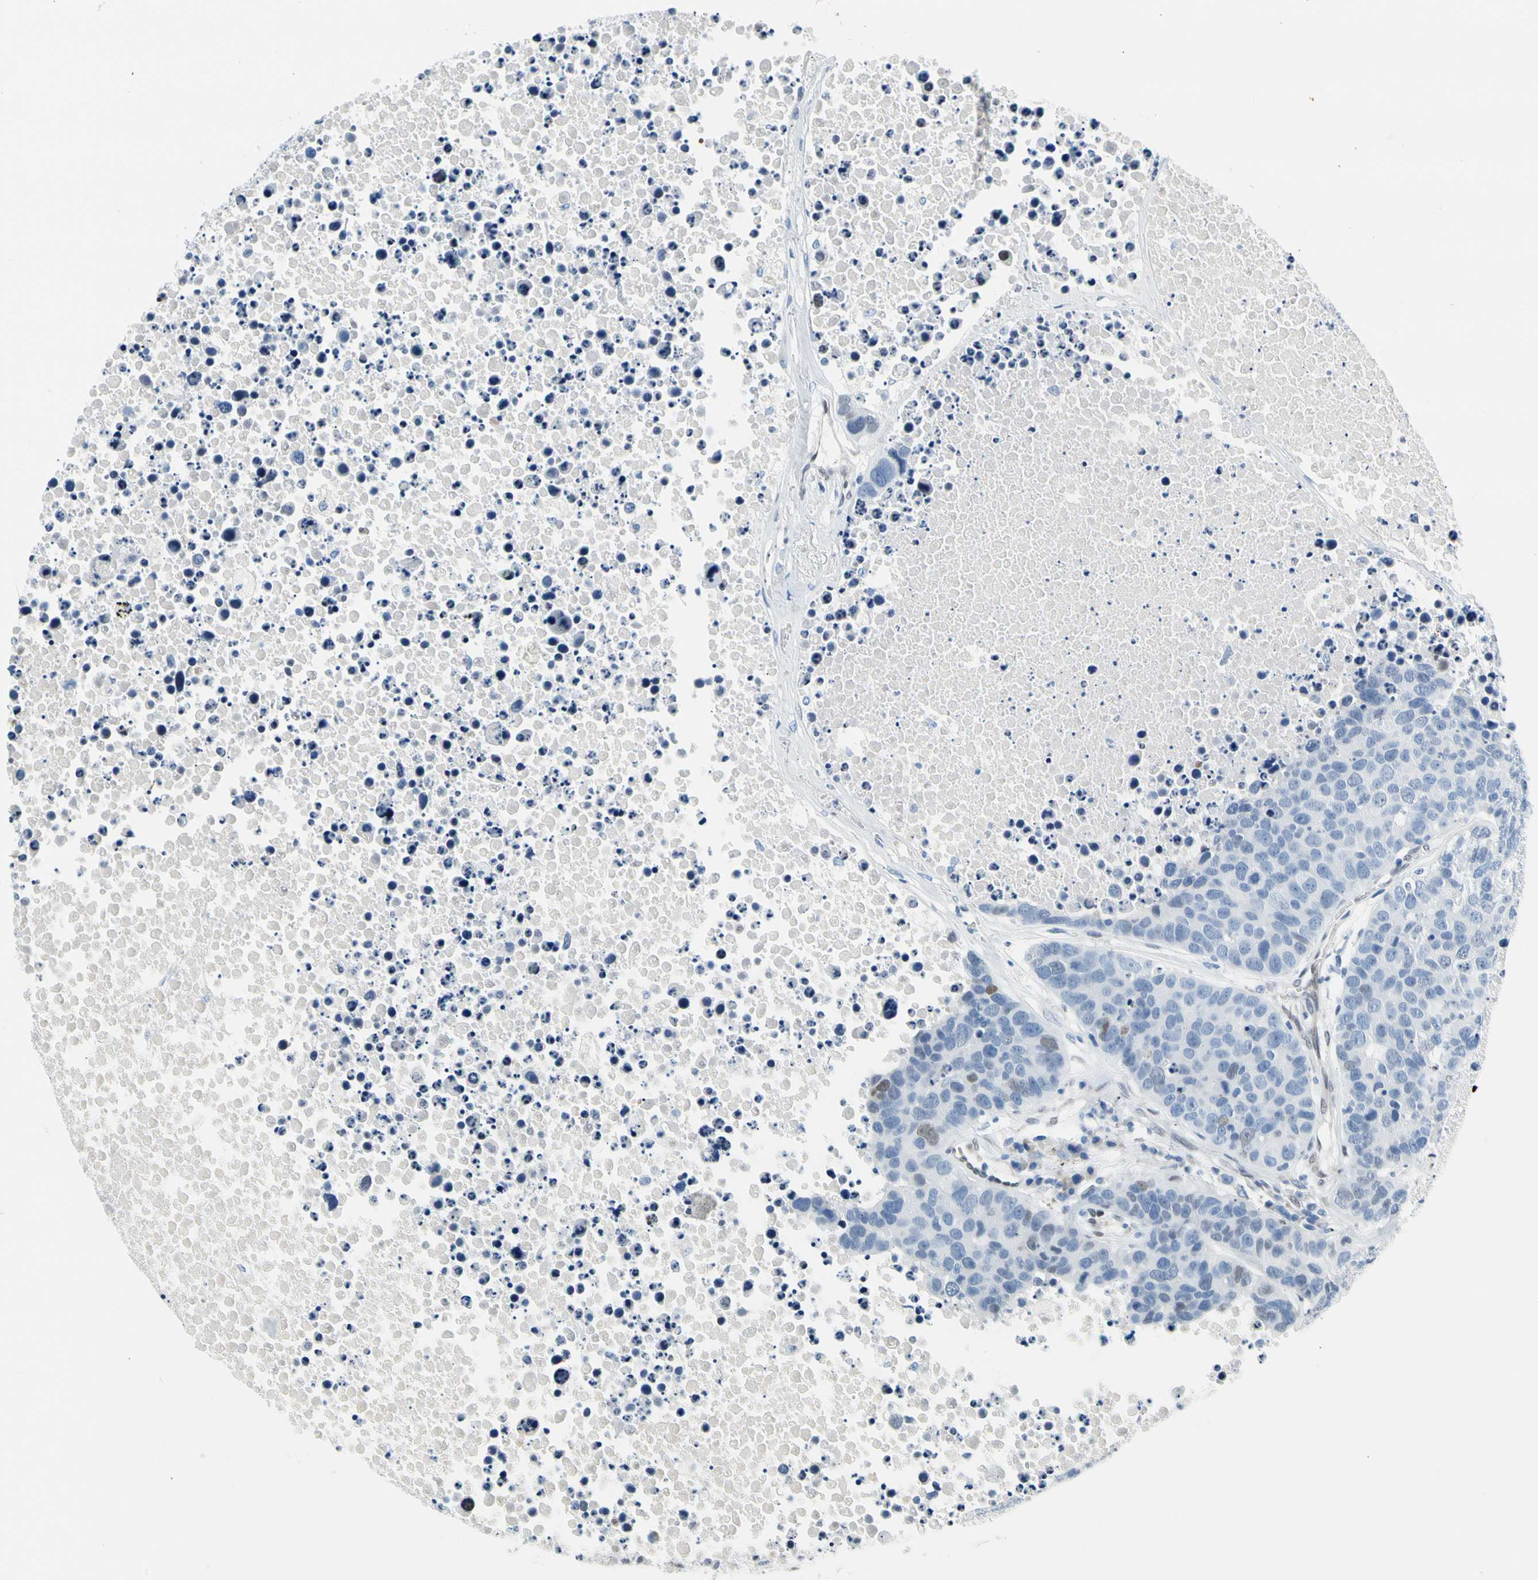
{"staining": {"intensity": "weak", "quantity": "<25%", "location": "nuclear"}, "tissue": "carcinoid", "cell_type": "Tumor cells", "image_type": "cancer", "snomed": [{"axis": "morphology", "description": "Carcinoid, malignant, NOS"}, {"axis": "topography", "description": "Lung"}], "caption": "This histopathology image is of carcinoid (malignant) stained with immunohistochemistry (IHC) to label a protein in brown with the nuclei are counter-stained blue. There is no positivity in tumor cells. Nuclei are stained in blue.", "gene": "NFIA", "patient": {"sex": "male", "age": 60}}